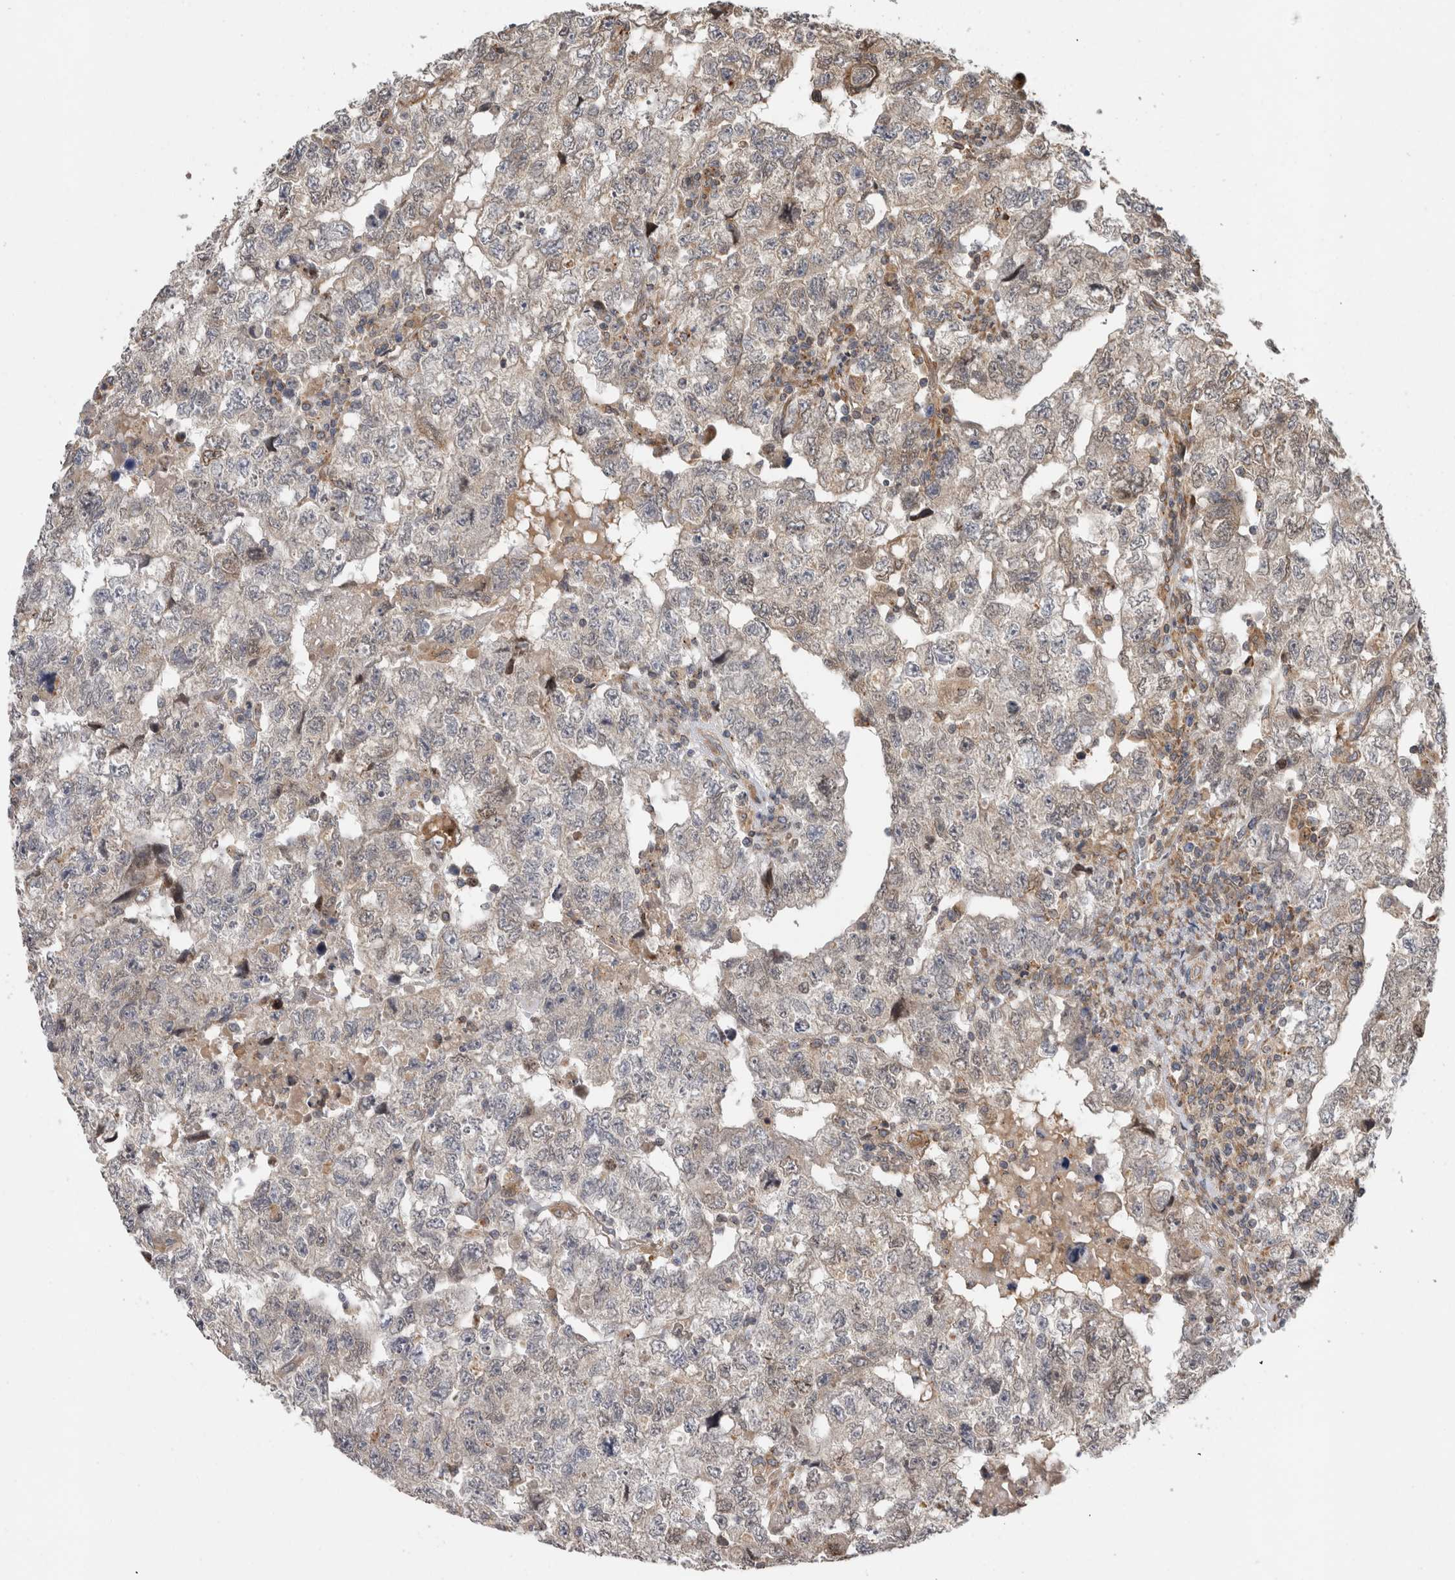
{"staining": {"intensity": "weak", "quantity": "<25%", "location": "nuclear"}, "tissue": "testis cancer", "cell_type": "Tumor cells", "image_type": "cancer", "snomed": [{"axis": "morphology", "description": "Carcinoma, Embryonal, NOS"}, {"axis": "topography", "description": "Testis"}], "caption": "DAB (3,3'-diaminobenzidine) immunohistochemical staining of human testis embryonal carcinoma exhibits no significant staining in tumor cells.", "gene": "PARP6", "patient": {"sex": "male", "age": 36}}